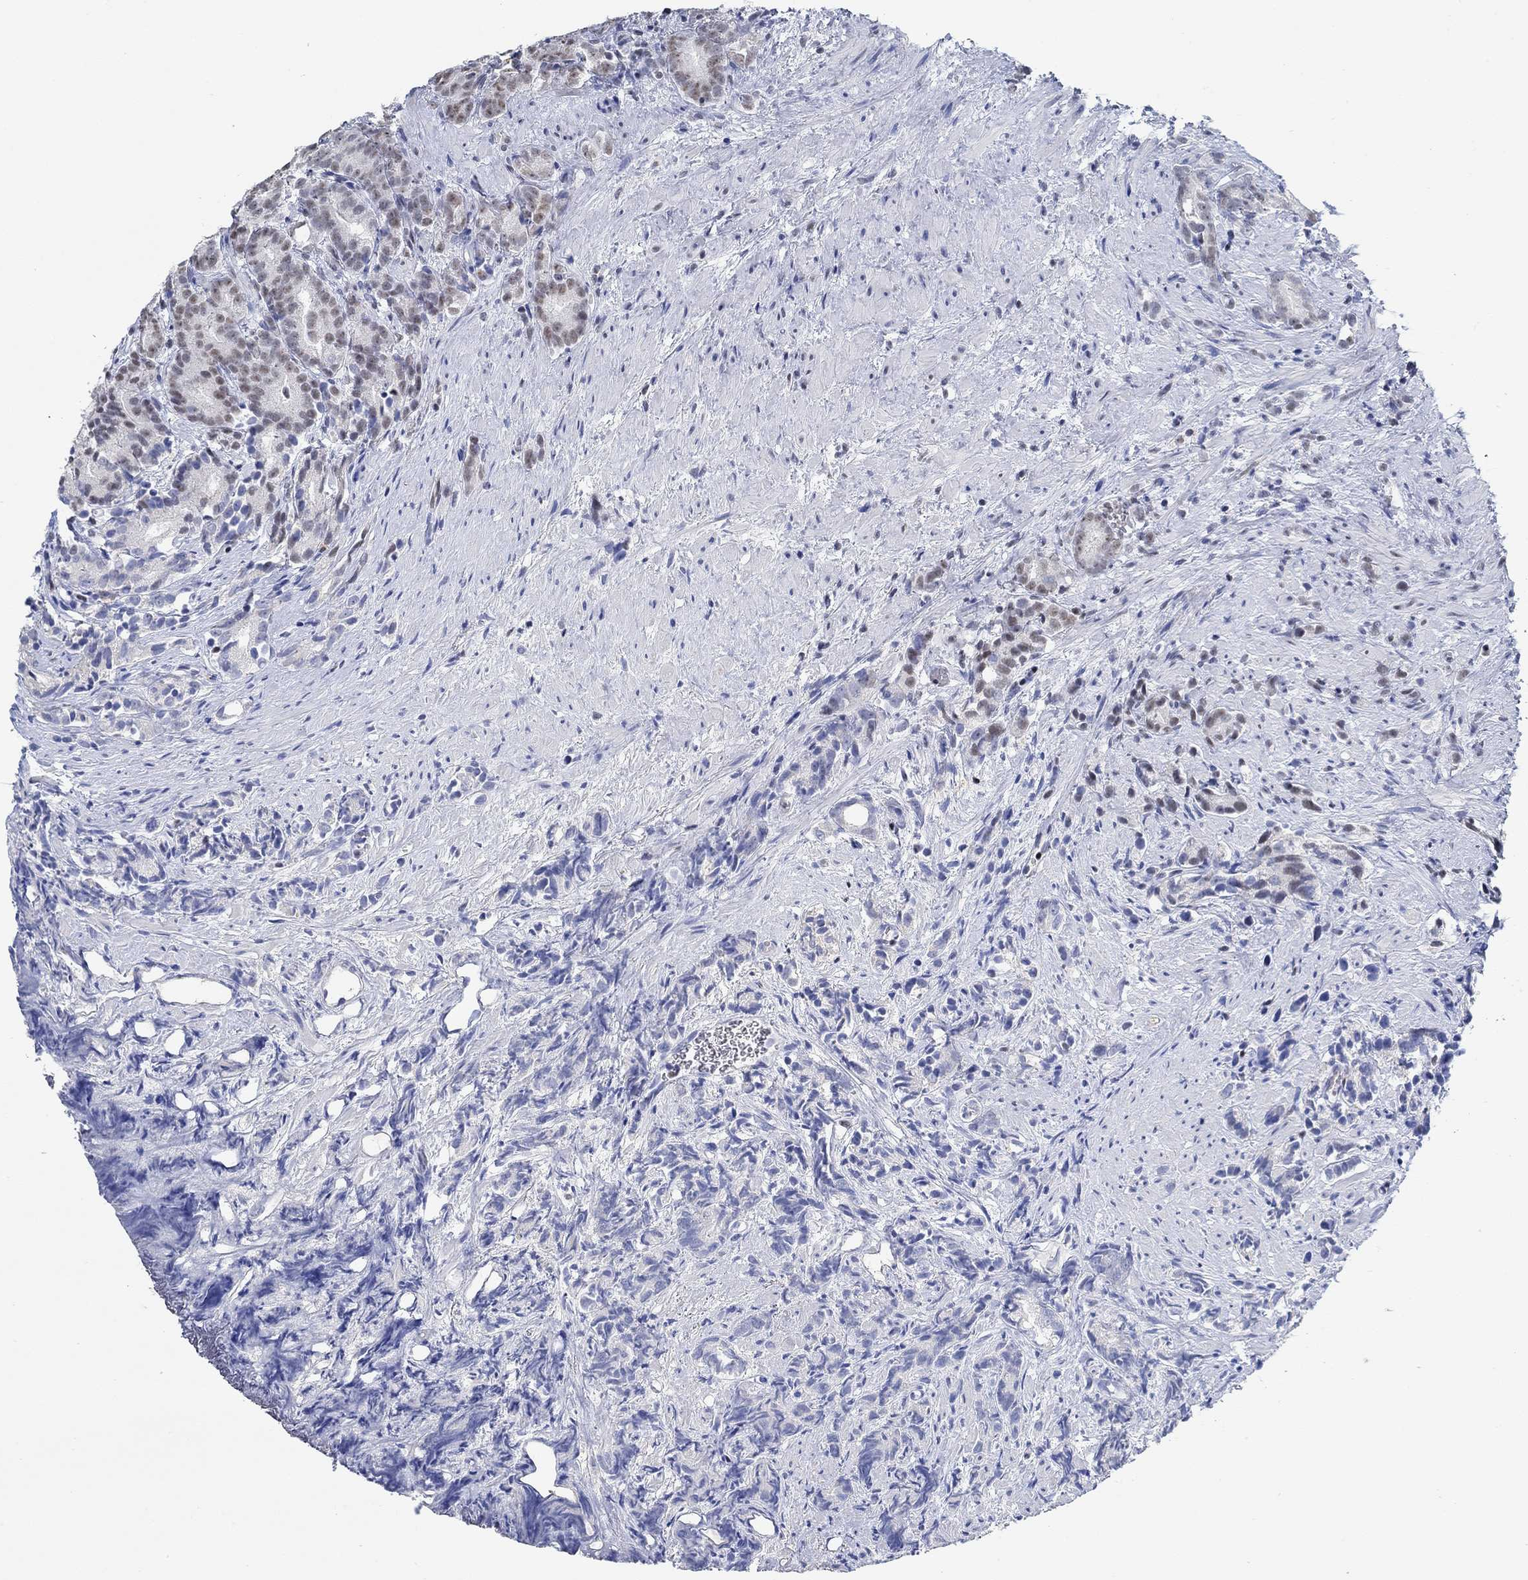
{"staining": {"intensity": "moderate", "quantity": "<25%", "location": "nuclear"}, "tissue": "prostate cancer", "cell_type": "Tumor cells", "image_type": "cancer", "snomed": [{"axis": "morphology", "description": "Adenocarcinoma, High grade"}, {"axis": "topography", "description": "Prostate"}], "caption": "An image showing moderate nuclear expression in approximately <25% of tumor cells in prostate cancer, as visualized by brown immunohistochemical staining.", "gene": "PPP1R17", "patient": {"sex": "male", "age": 90}}